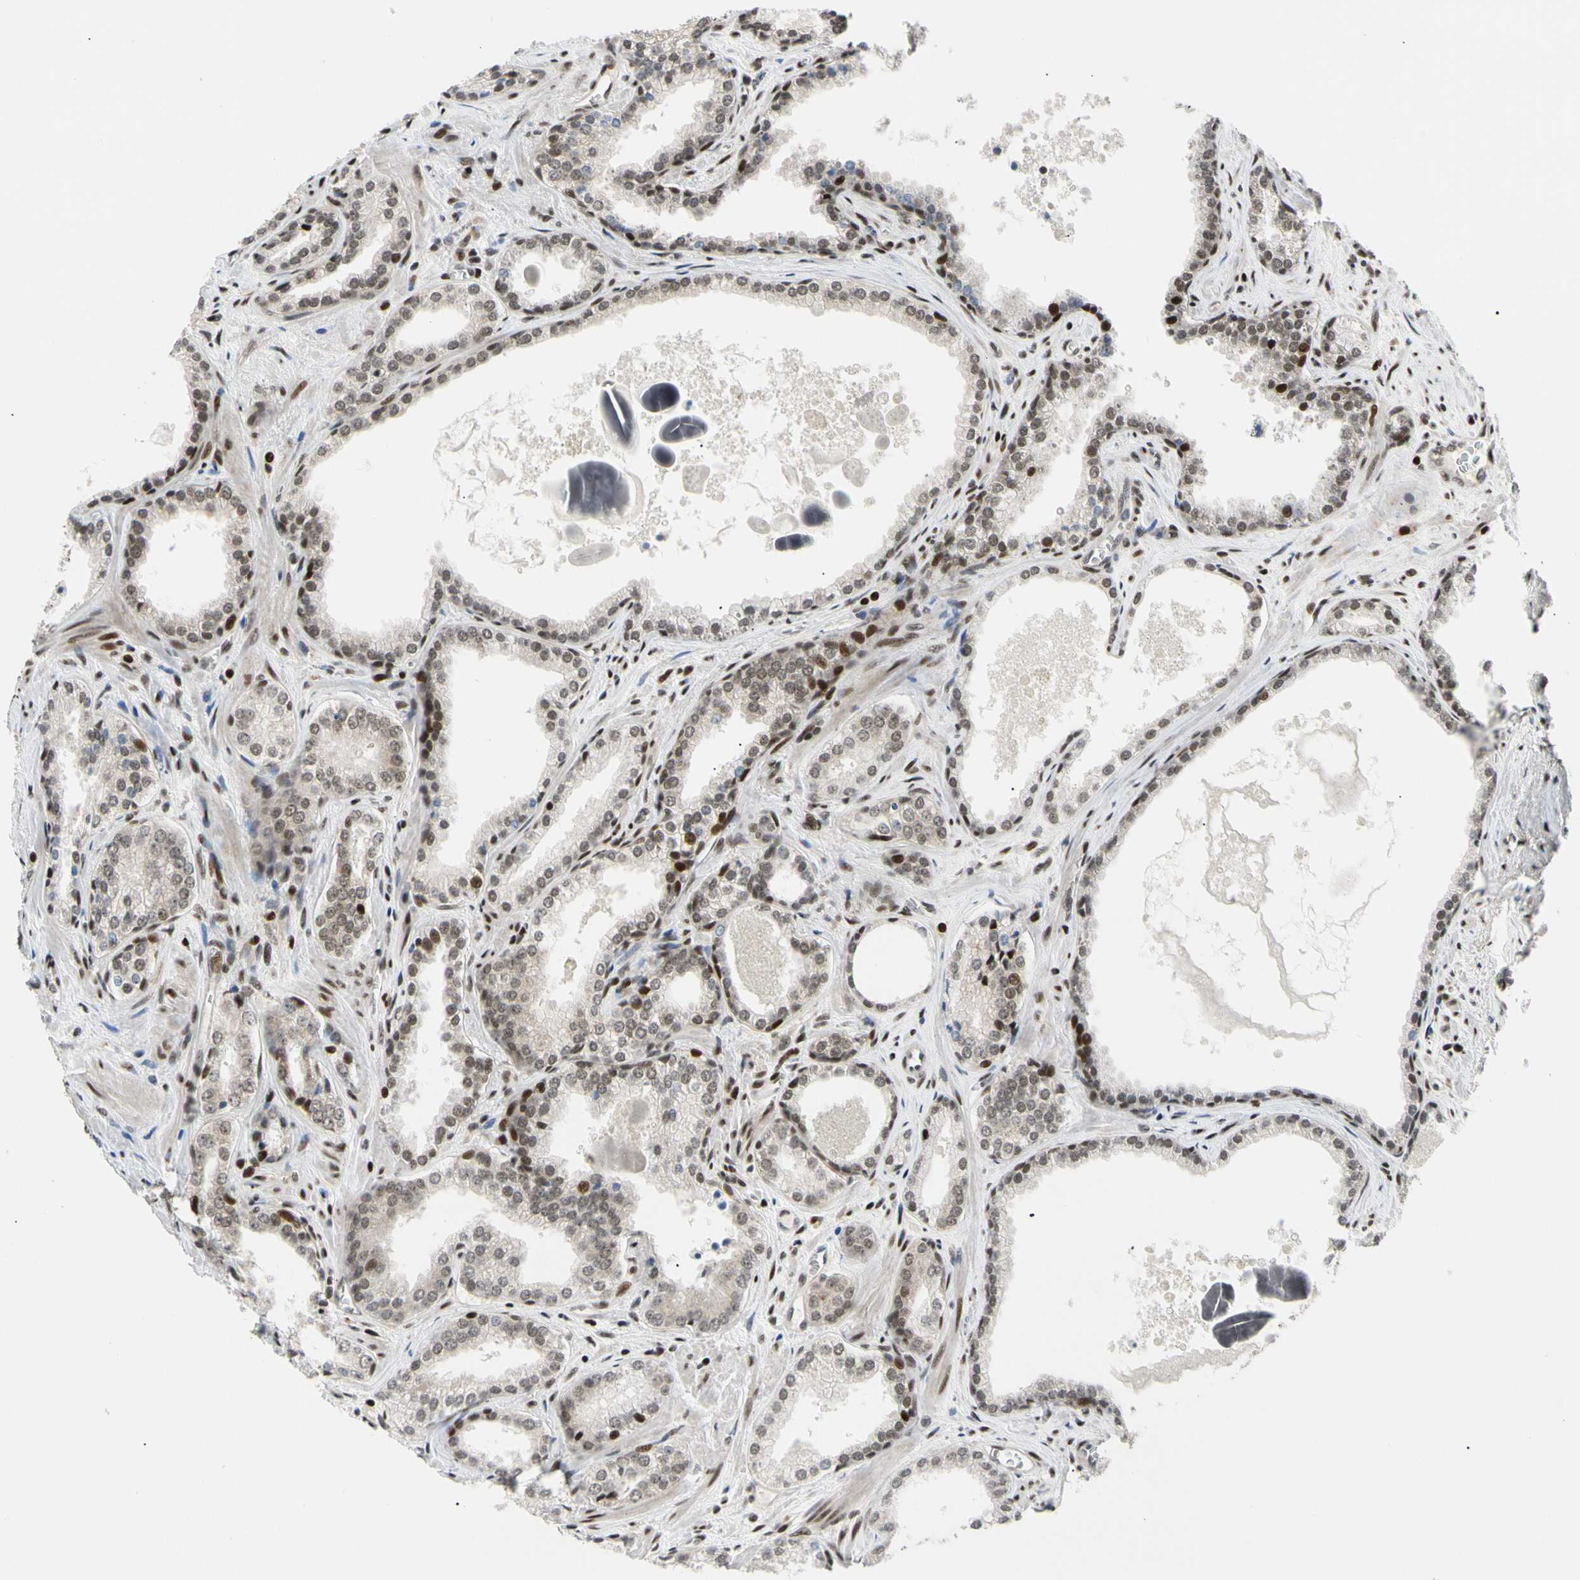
{"staining": {"intensity": "weak", "quantity": "<25%", "location": "nuclear"}, "tissue": "prostate cancer", "cell_type": "Tumor cells", "image_type": "cancer", "snomed": [{"axis": "morphology", "description": "Adenocarcinoma, Low grade"}, {"axis": "topography", "description": "Prostate"}], "caption": "This photomicrograph is of prostate cancer (low-grade adenocarcinoma) stained with immunohistochemistry (IHC) to label a protein in brown with the nuclei are counter-stained blue. There is no staining in tumor cells. The staining was performed using DAB (3,3'-diaminobenzidine) to visualize the protein expression in brown, while the nuclei were stained in blue with hematoxylin (Magnification: 20x).", "gene": "E2F1", "patient": {"sex": "male", "age": 60}}